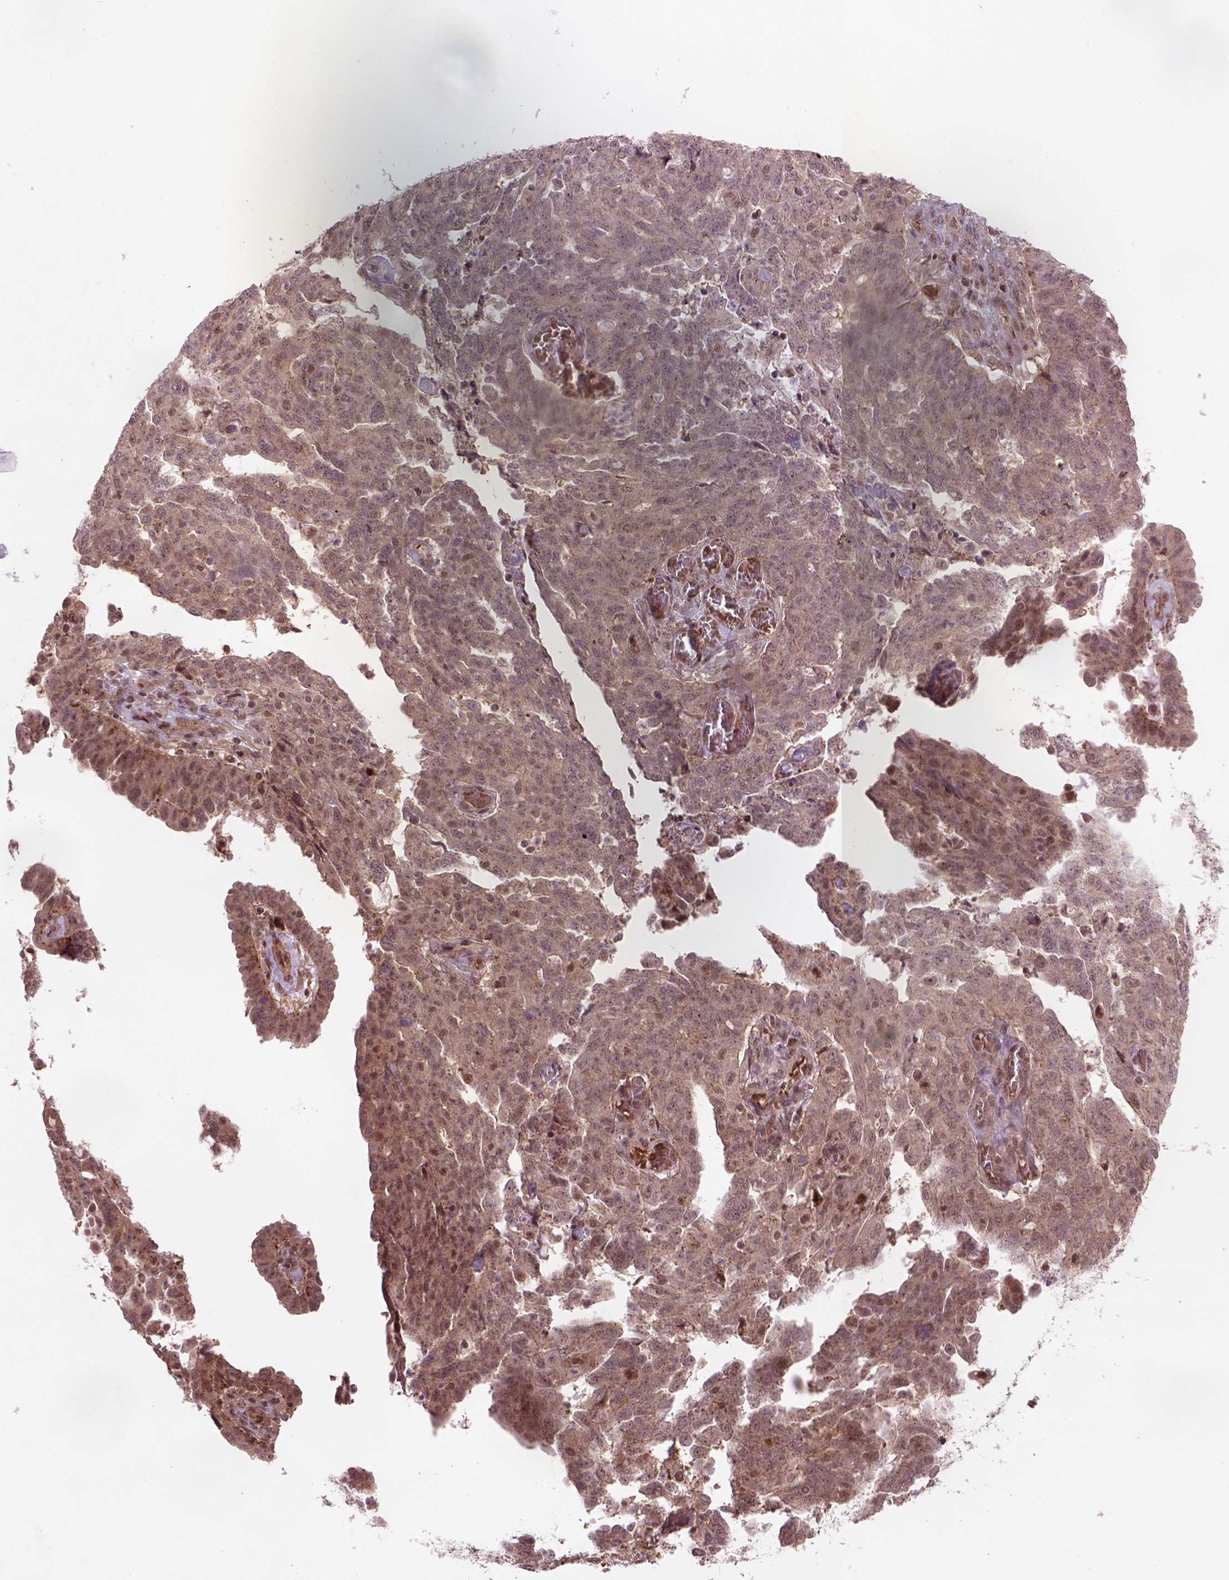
{"staining": {"intensity": "weak", "quantity": ">75%", "location": "cytoplasmic/membranous,nuclear"}, "tissue": "ovarian cancer", "cell_type": "Tumor cells", "image_type": "cancer", "snomed": [{"axis": "morphology", "description": "Cystadenocarcinoma, serous, NOS"}, {"axis": "topography", "description": "Ovary"}], "caption": "Immunohistochemical staining of ovarian serous cystadenocarcinoma demonstrates weak cytoplasmic/membranous and nuclear protein expression in approximately >75% of tumor cells. Nuclei are stained in blue.", "gene": "PSMD11", "patient": {"sex": "female", "age": 67}}